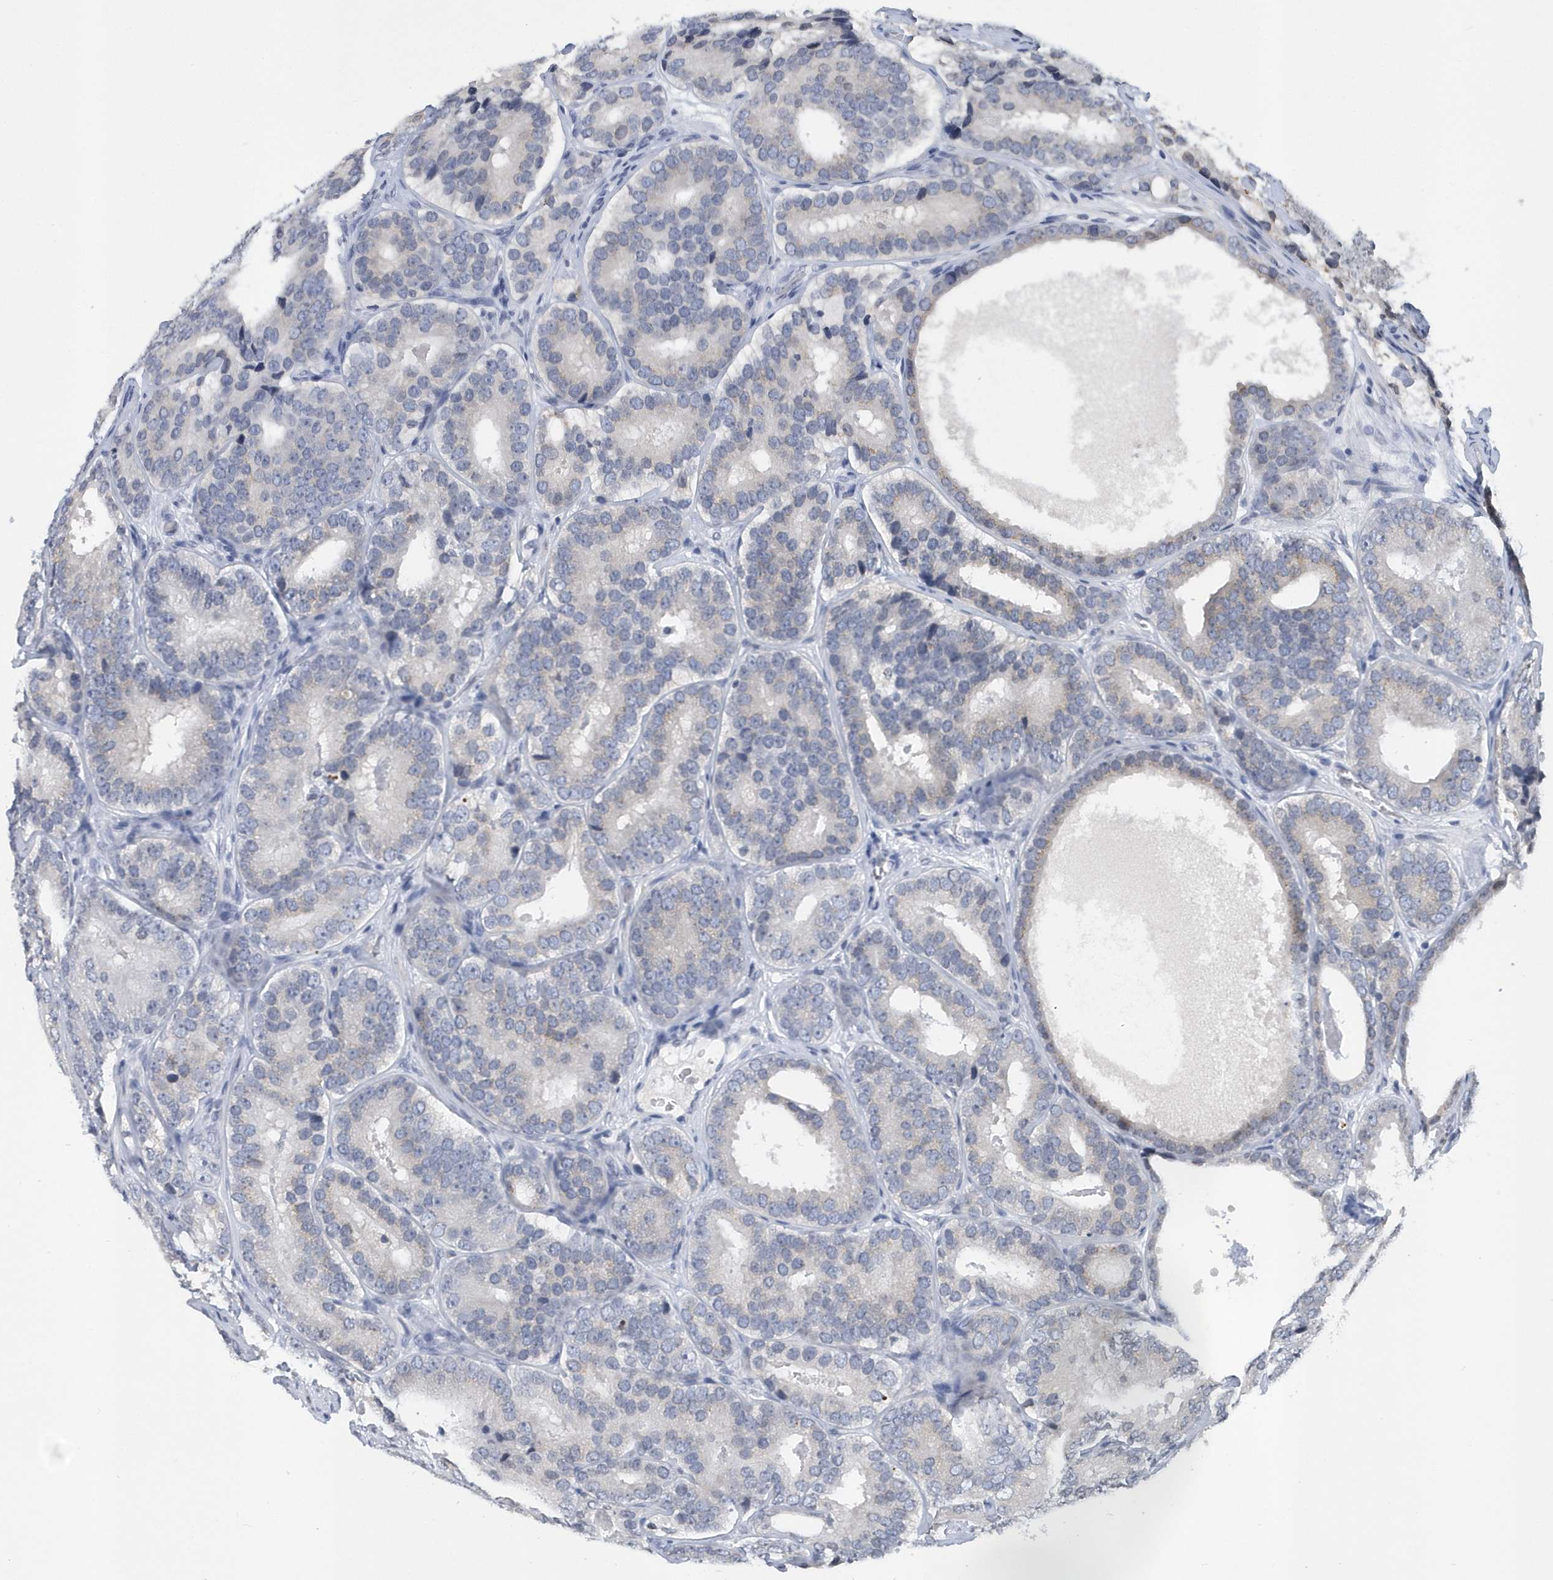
{"staining": {"intensity": "negative", "quantity": "none", "location": "none"}, "tissue": "prostate cancer", "cell_type": "Tumor cells", "image_type": "cancer", "snomed": [{"axis": "morphology", "description": "Adenocarcinoma, High grade"}, {"axis": "topography", "description": "Prostate"}], "caption": "This is an immunohistochemistry (IHC) image of human prostate cancer. There is no positivity in tumor cells.", "gene": "VWA5B2", "patient": {"sex": "male", "age": 56}}